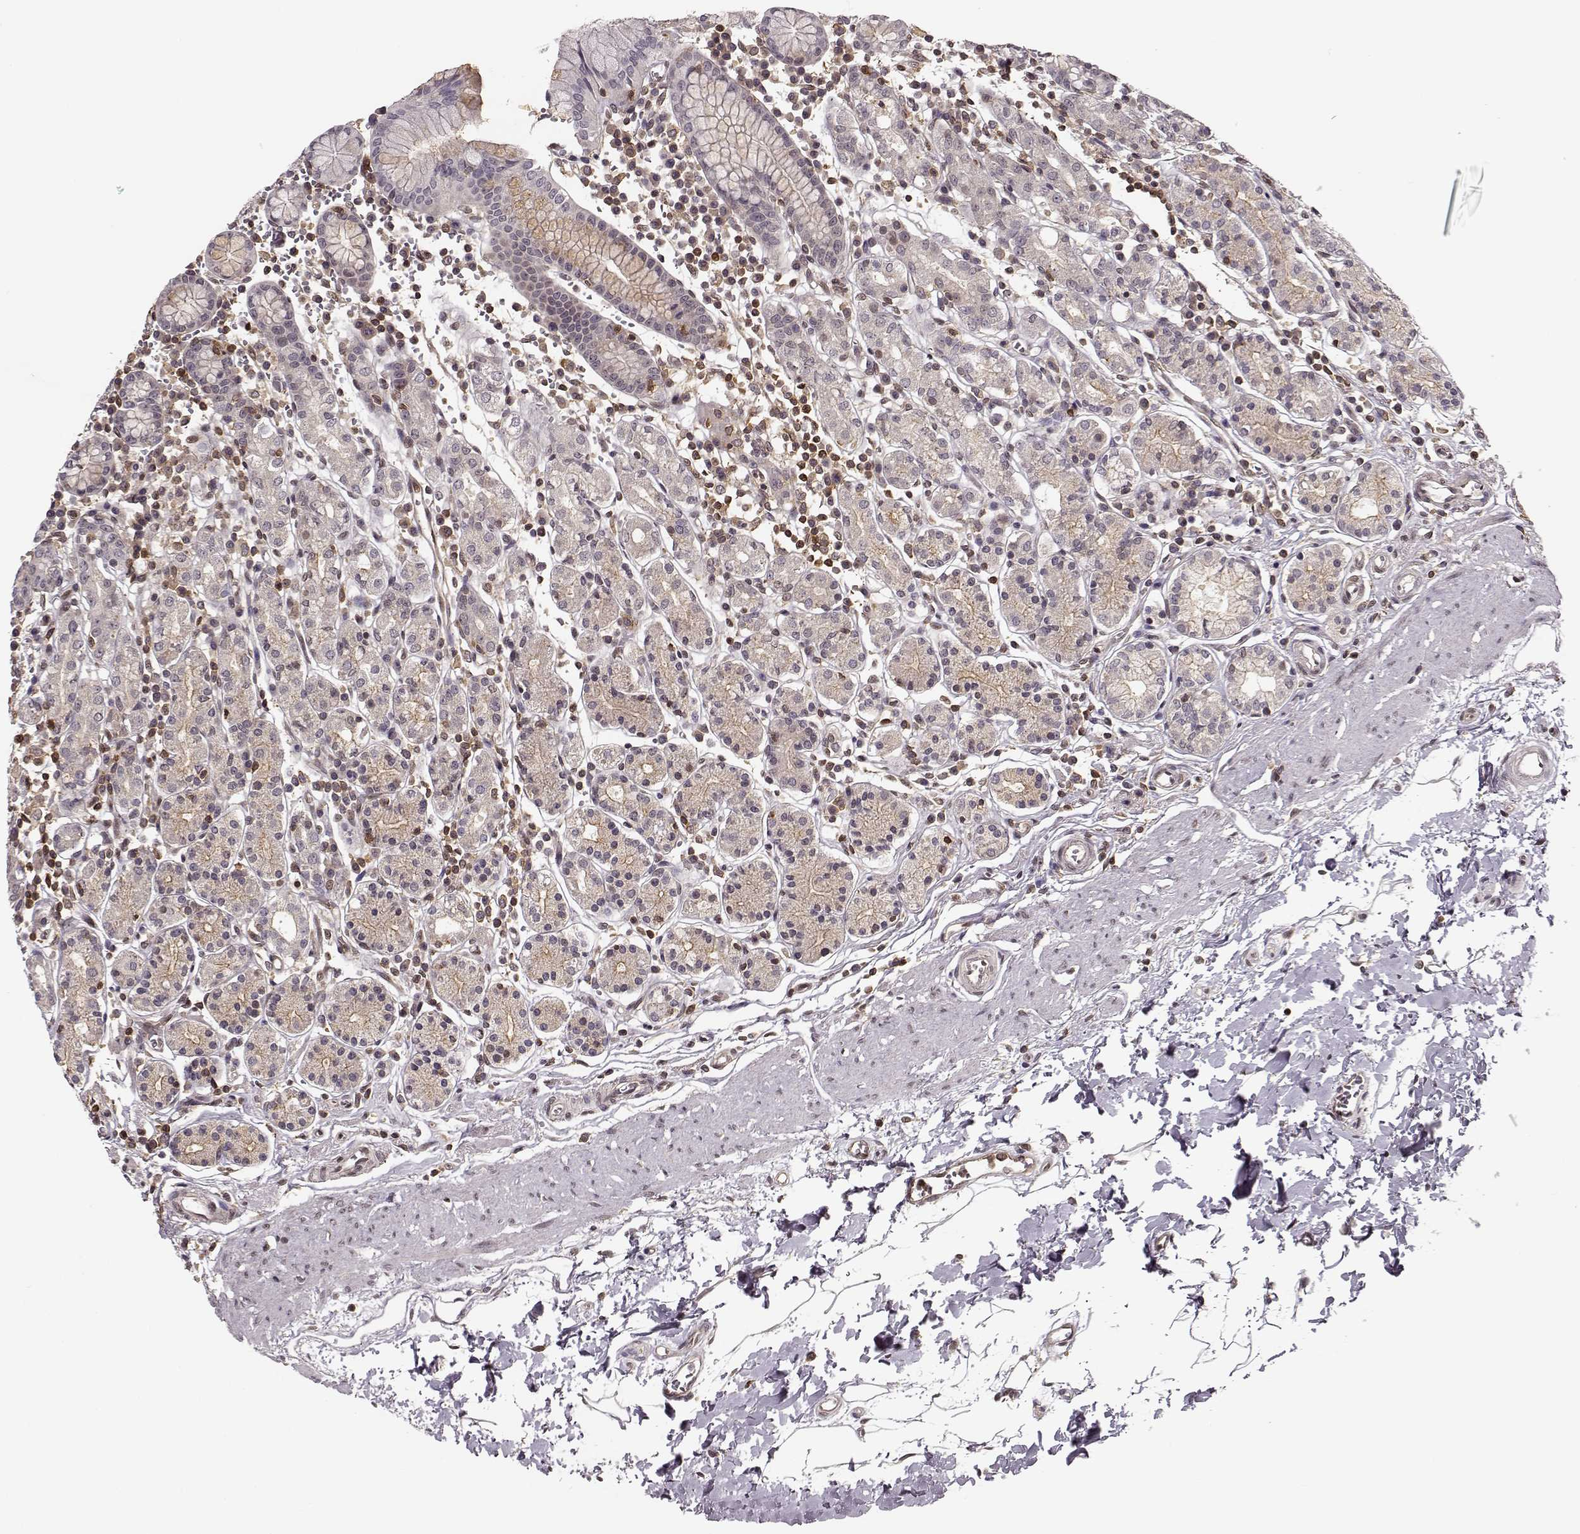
{"staining": {"intensity": "weak", "quantity": ">75%", "location": "cytoplasmic/membranous"}, "tissue": "stomach", "cell_type": "Glandular cells", "image_type": "normal", "snomed": [{"axis": "morphology", "description": "Normal tissue, NOS"}, {"axis": "topography", "description": "Stomach, upper"}, {"axis": "topography", "description": "Stomach"}], "caption": "DAB (3,3'-diaminobenzidine) immunohistochemical staining of benign stomach shows weak cytoplasmic/membranous protein positivity in approximately >75% of glandular cells.", "gene": "MFSD1", "patient": {"sex": "male", "age": 62}}